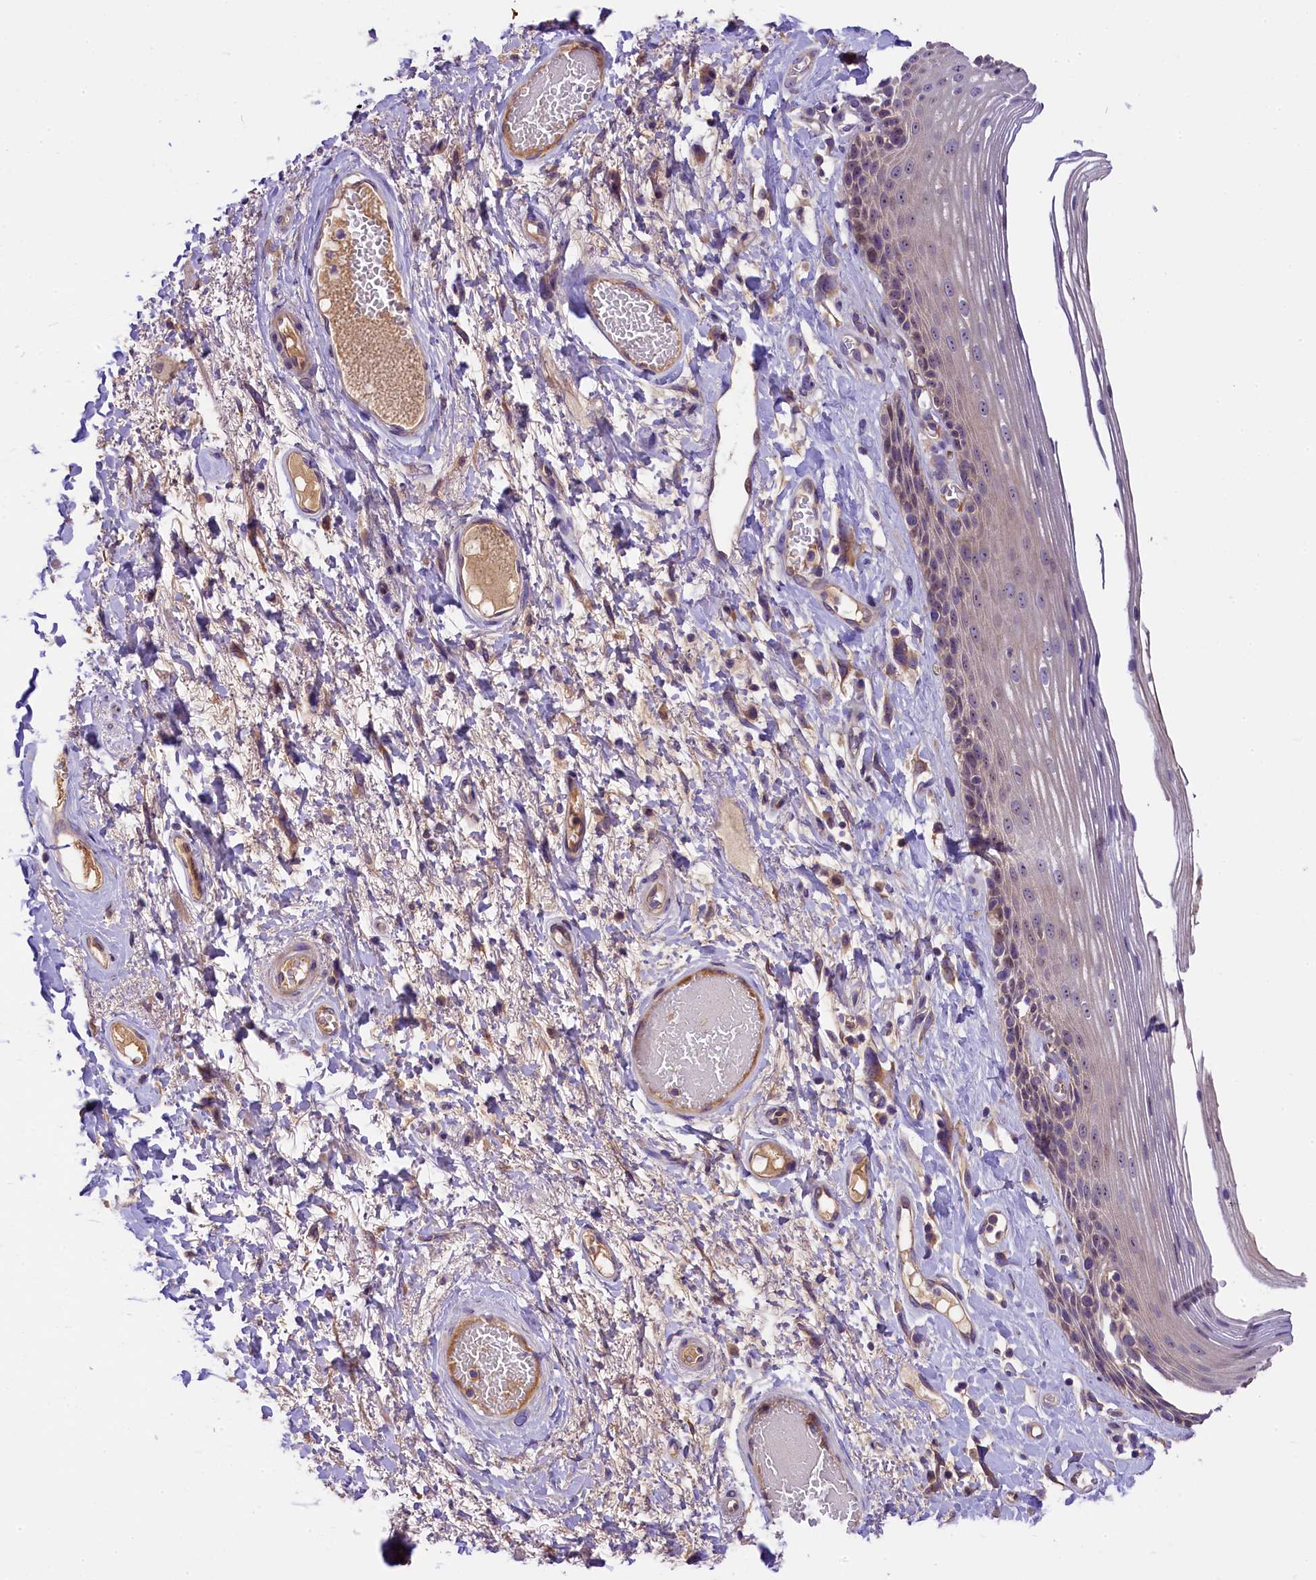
{"staining": {"intensity": "weak", "quantity": "<25%", "location": "cytoplasmic/membranous"}, "tissue": "skin", "cell_type": "Epidermal cells", "image_type": "normal", "snomed": [{"axis": "morphology", "description": "Normal tissue, NOS"}, {"axis": "topography", "description": "Anal"}], "caption": "High magnification brightfield microscopy of normal skin stained with DAB (3,3'-diaminobenzidine) (brown) and counterstained with hematoxylin (blue): epidermal cells show no significant staining. The staining was performed using DAB to visualize the protein expression in brown, while the nuclei were stained in blue with hematoxylin (Magnification: 20x).", "gene": "UBXN6", "patient": {"sex": "male", "age": 69}}